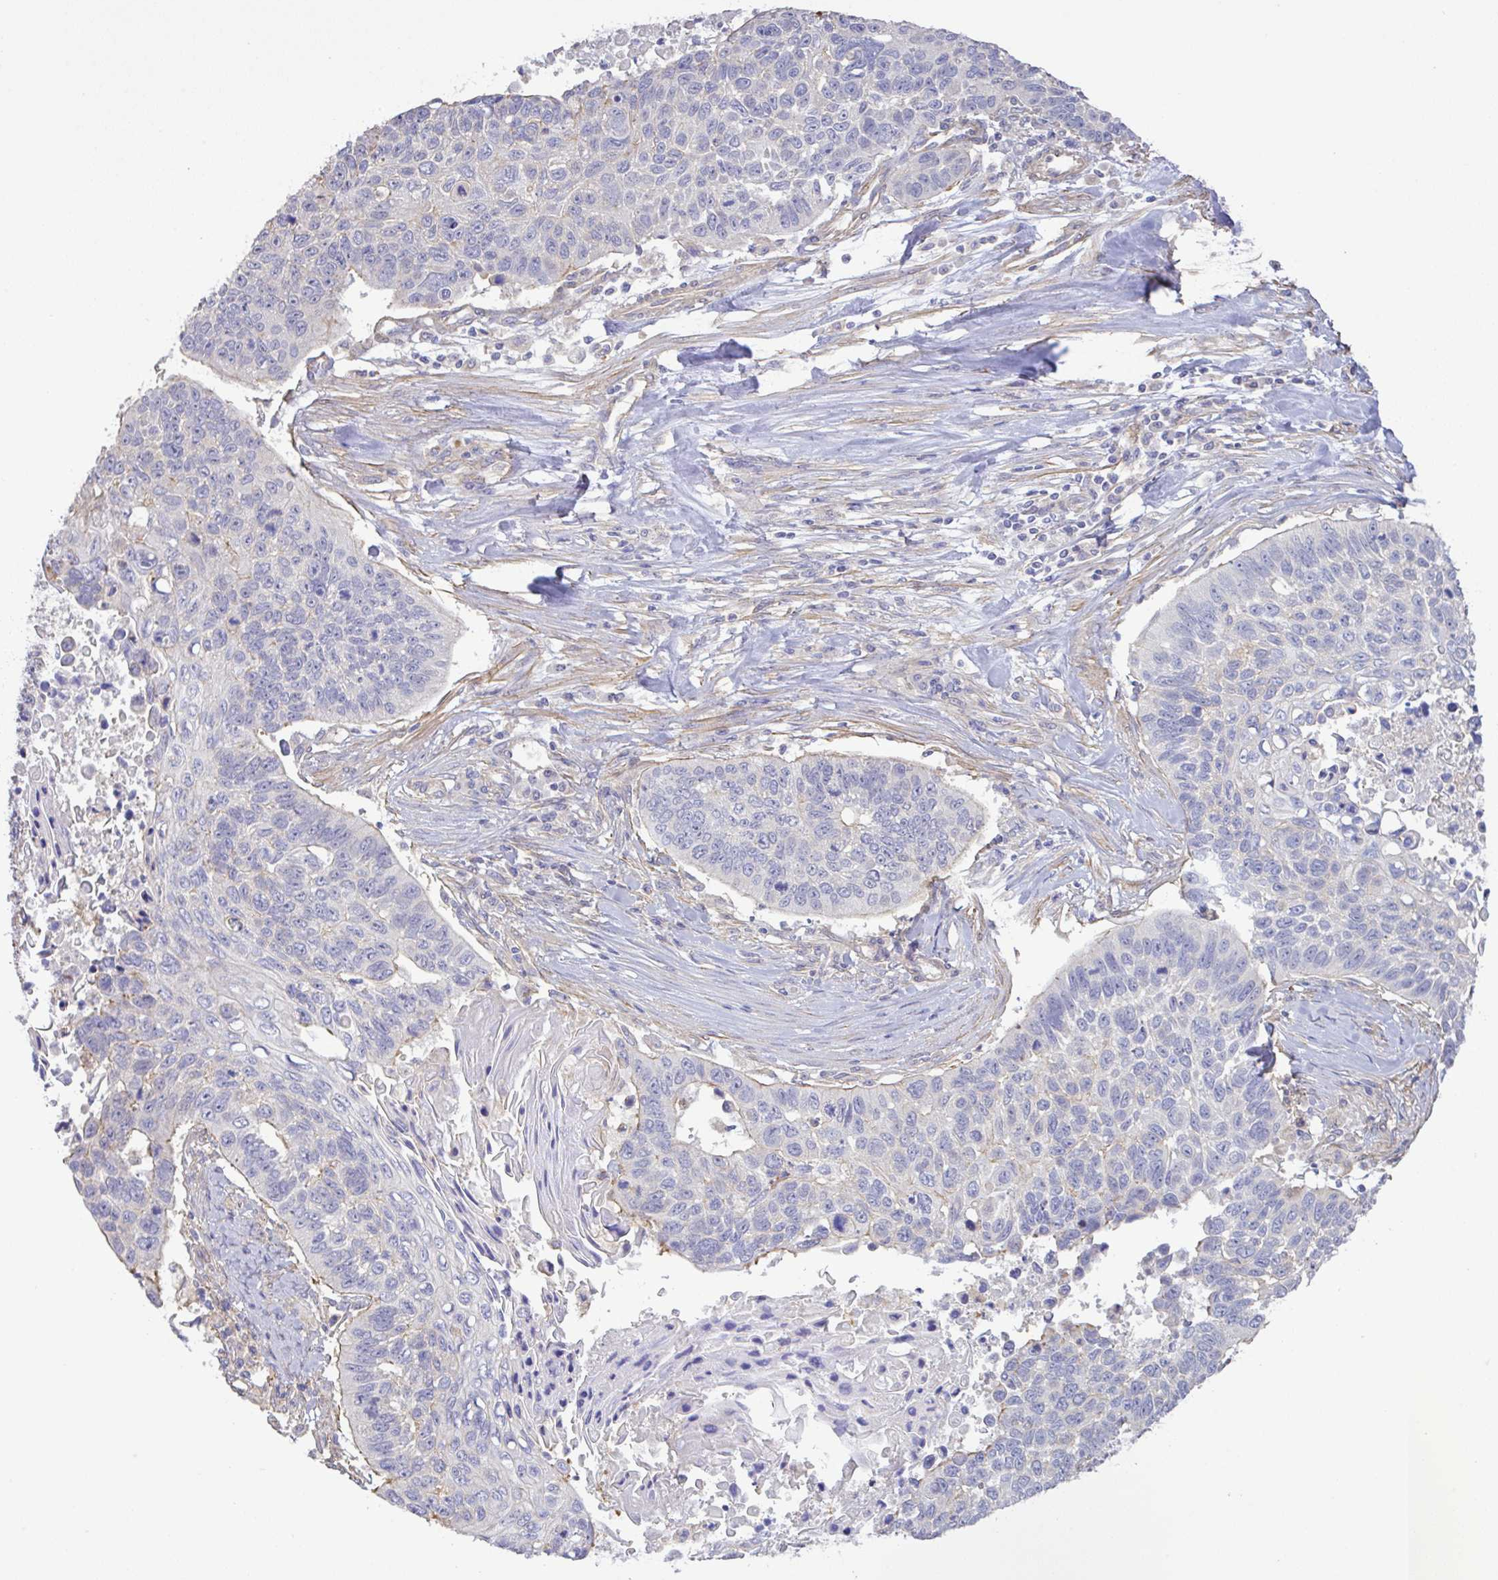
{"staining": {"intensity": "negative", "quantity": "none", "location": "none"}, "tissue": "lung cancer", "cell_type": "Tumor cells", "image_type": "cancer", "snomed": [{"axis": "morphology", "description": "Squamous cell carcinoma, NOS"}, {"axis": "topography", "description": "Lung"}], "caption": "Immunohistochemical staining of lung cancer demonstrates no significant positivity in tumor cells.", "gene": "PLCD4", "patient": {"sex": "male", "age": 62}}